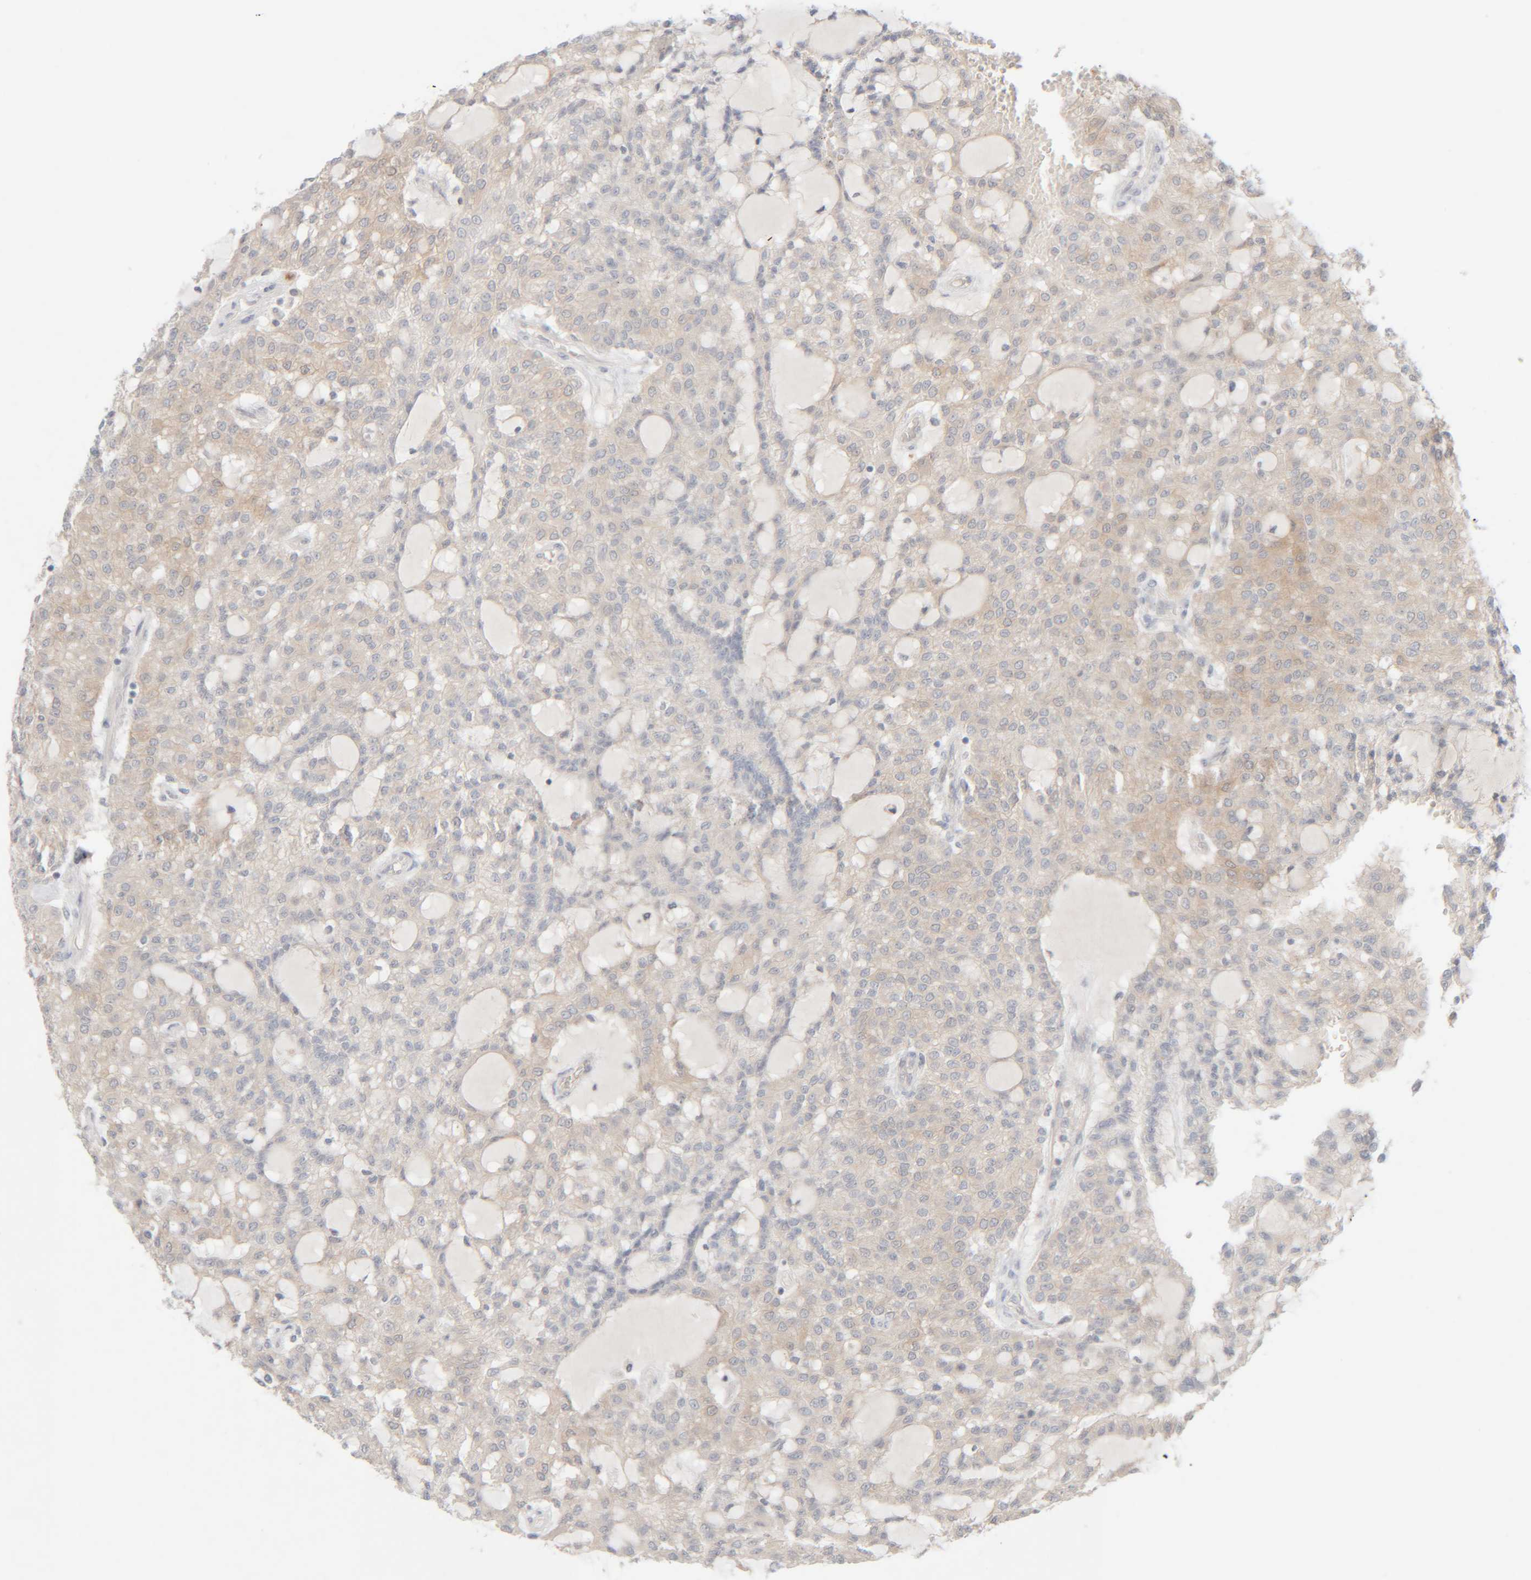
{"staining": {"intensity": "weak", "quantity": "25%-75%", "location": "cytoplasmic/membranous"}, "tissue": "renal cancer", "cell_type": "Tumor cells", "image_type": "cancer", "snomed": [{"axis": "morphology", "description": "Adenocarcinoma, NOS"}, {"axis": "topography", "description": "Kidney"}], "caption": "Weak cytoplasmic/membranous expression for a protein is appreciated in approximately 25%-75% of tumor cells of renal cancer using IHC.", "gene": "CHKA", "patient": {"sex": "male", "age": 63}}